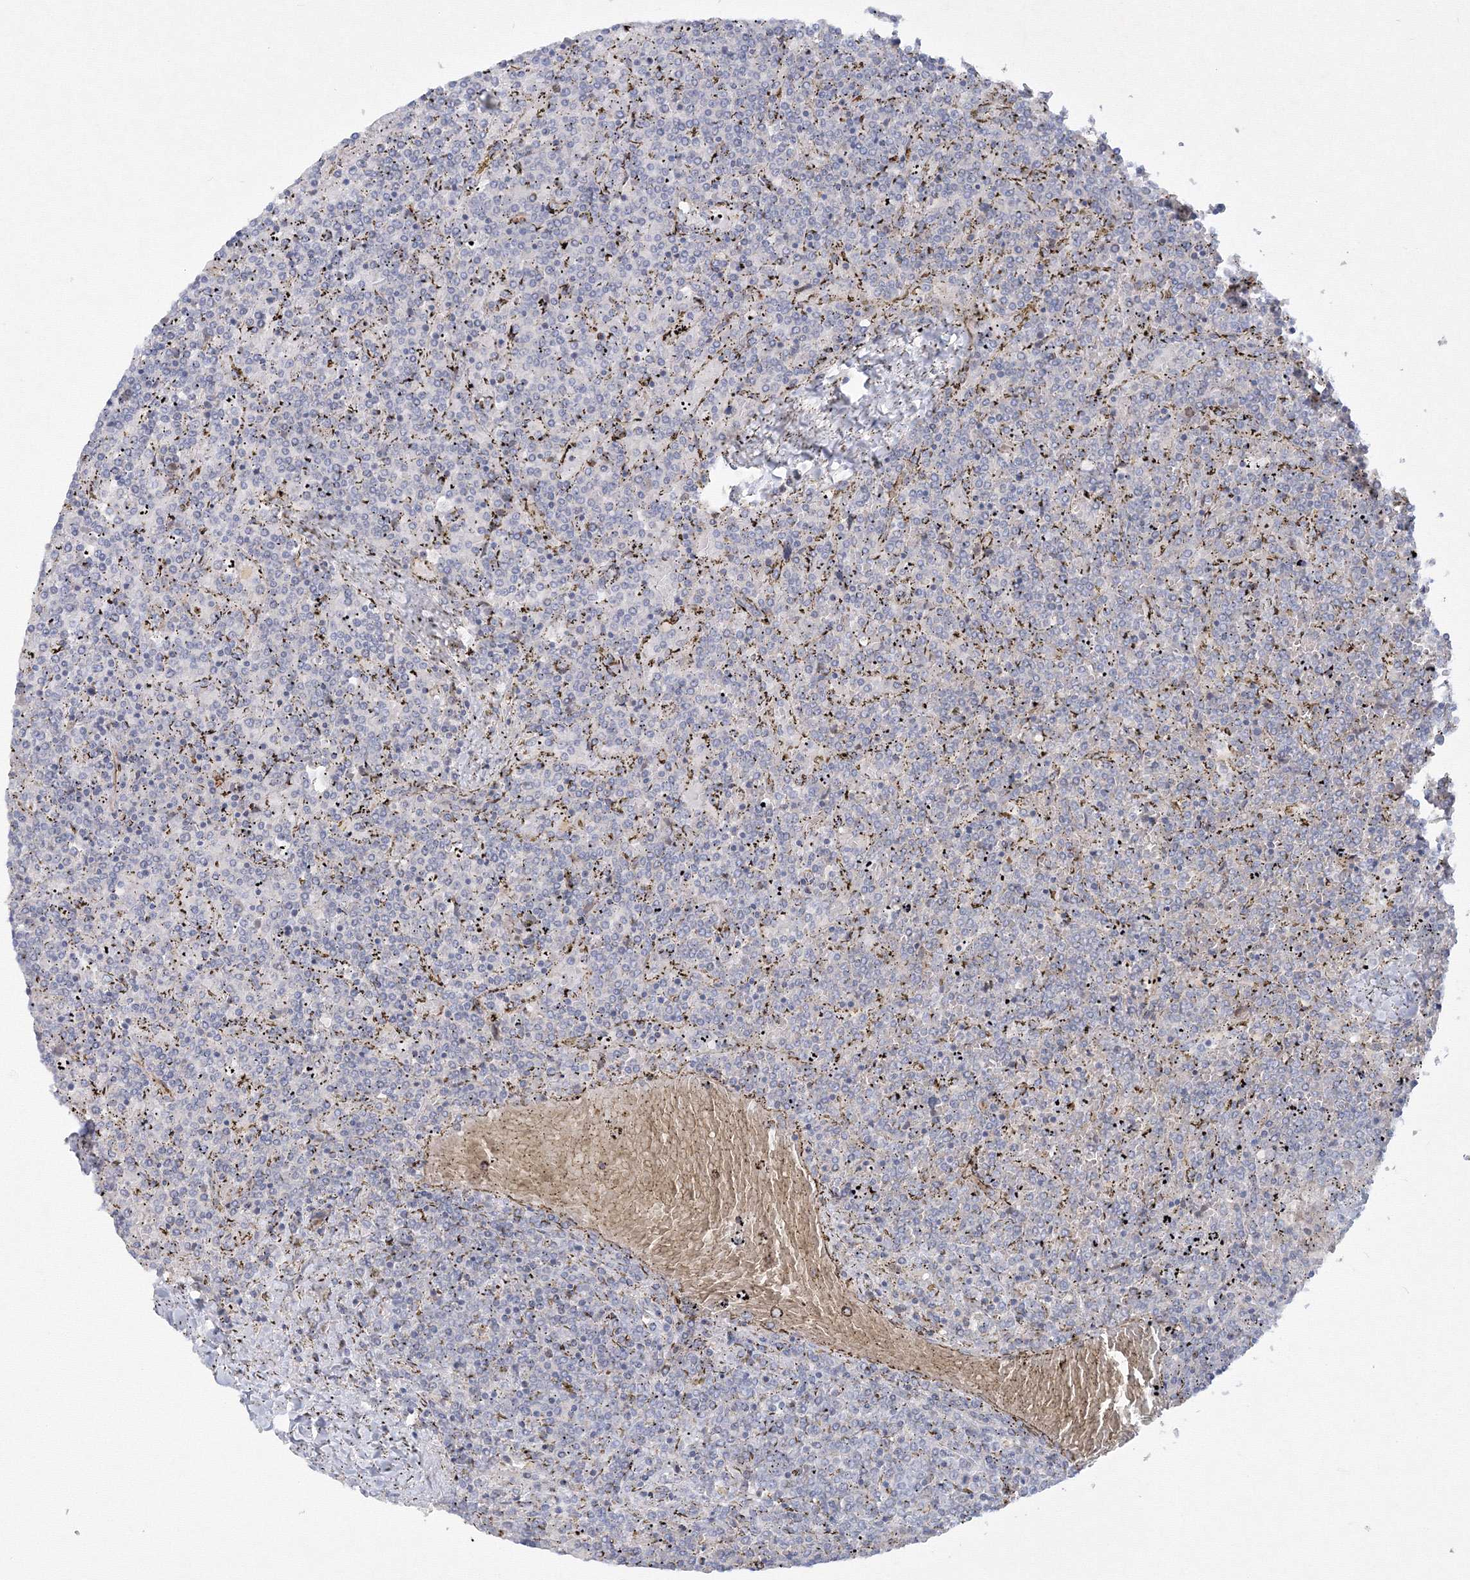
{"staining": {"intensity": "negative", "quantity": "none", "location": "none"}, "tissue": "lymphoma", "cell_type": "Tumor cells", "image_type": "cancer", "snomed": [{"axis": "morphology", "description": "Malignant lymphoma, non-Hodgkin's type, Low grade"}, {"axis": "topography", "description": "Spleen"}], "caption": "Protein analysis of lymphoma reveals no significant positivity in tumor cells. (DAB (3,3'-diaminobenzidine) immunohistochemistry visualized using brightfield microscopy, high magnification).", "gene": "WDR49", "patient": {"sex": "female", "age": 19}}